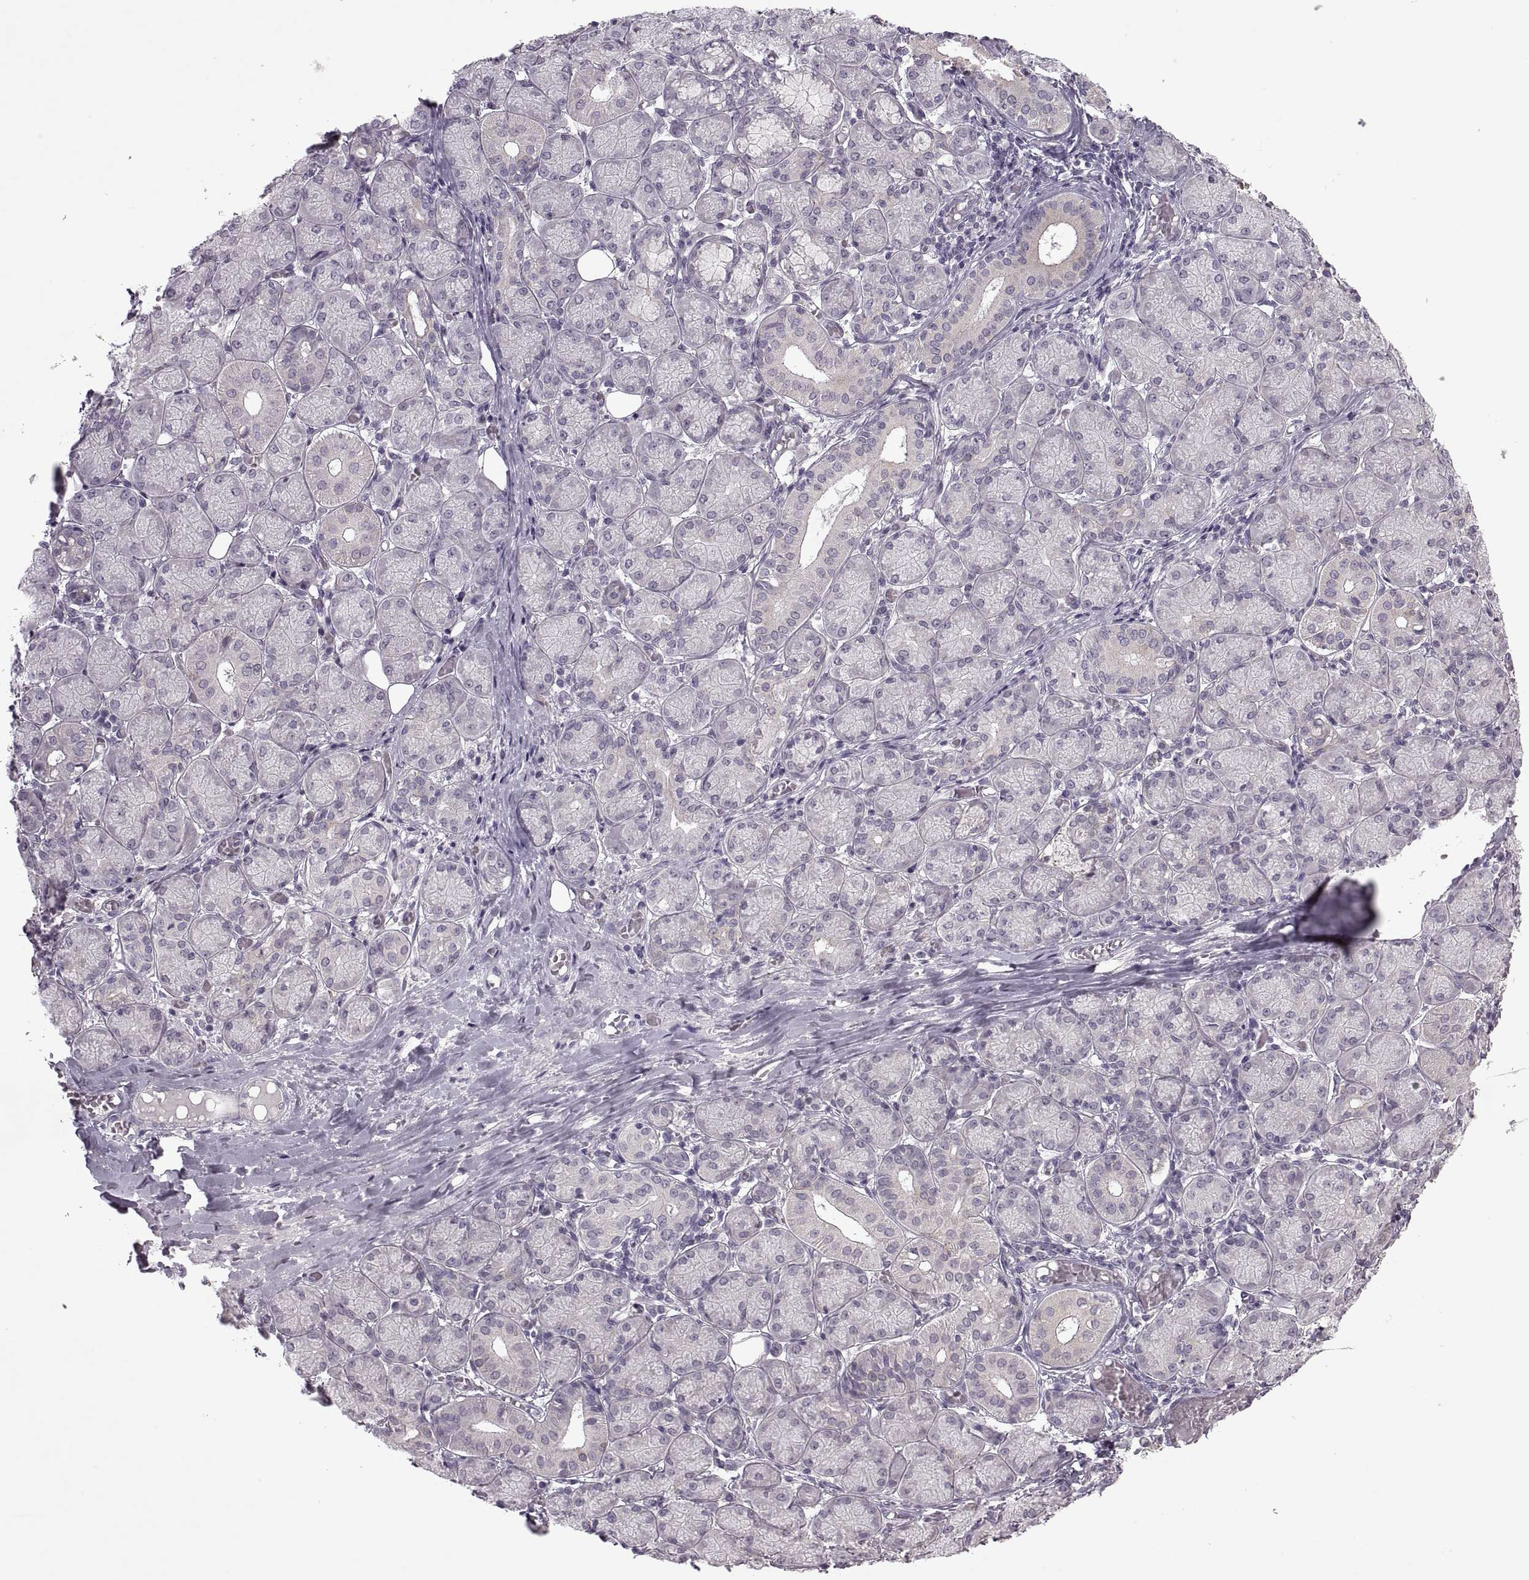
{"staining": {"intensity": "weak", "quantity": "<25%", "location": "cytoplasmic/membranous"}, "tissue": "salivary gland", "cell_type": "Glandular cells", "image_type": "normal", "snomed": [{"axis": "morphology", "description": "Normal tissue, NOS"}, {"axis": "topography", "description": "Salivary gland"}, {"axis": "topography", "description": "Peripheral nerve tissue"}], "caption": "High power microscopy histopathology image of an immunohistochemistry (IHC) histopathology image of benign salivary gland, revealing no significant positivity in glandular cells.", "gene": "MGAT4D", "patient": {"sex": "female", "age": 24}}